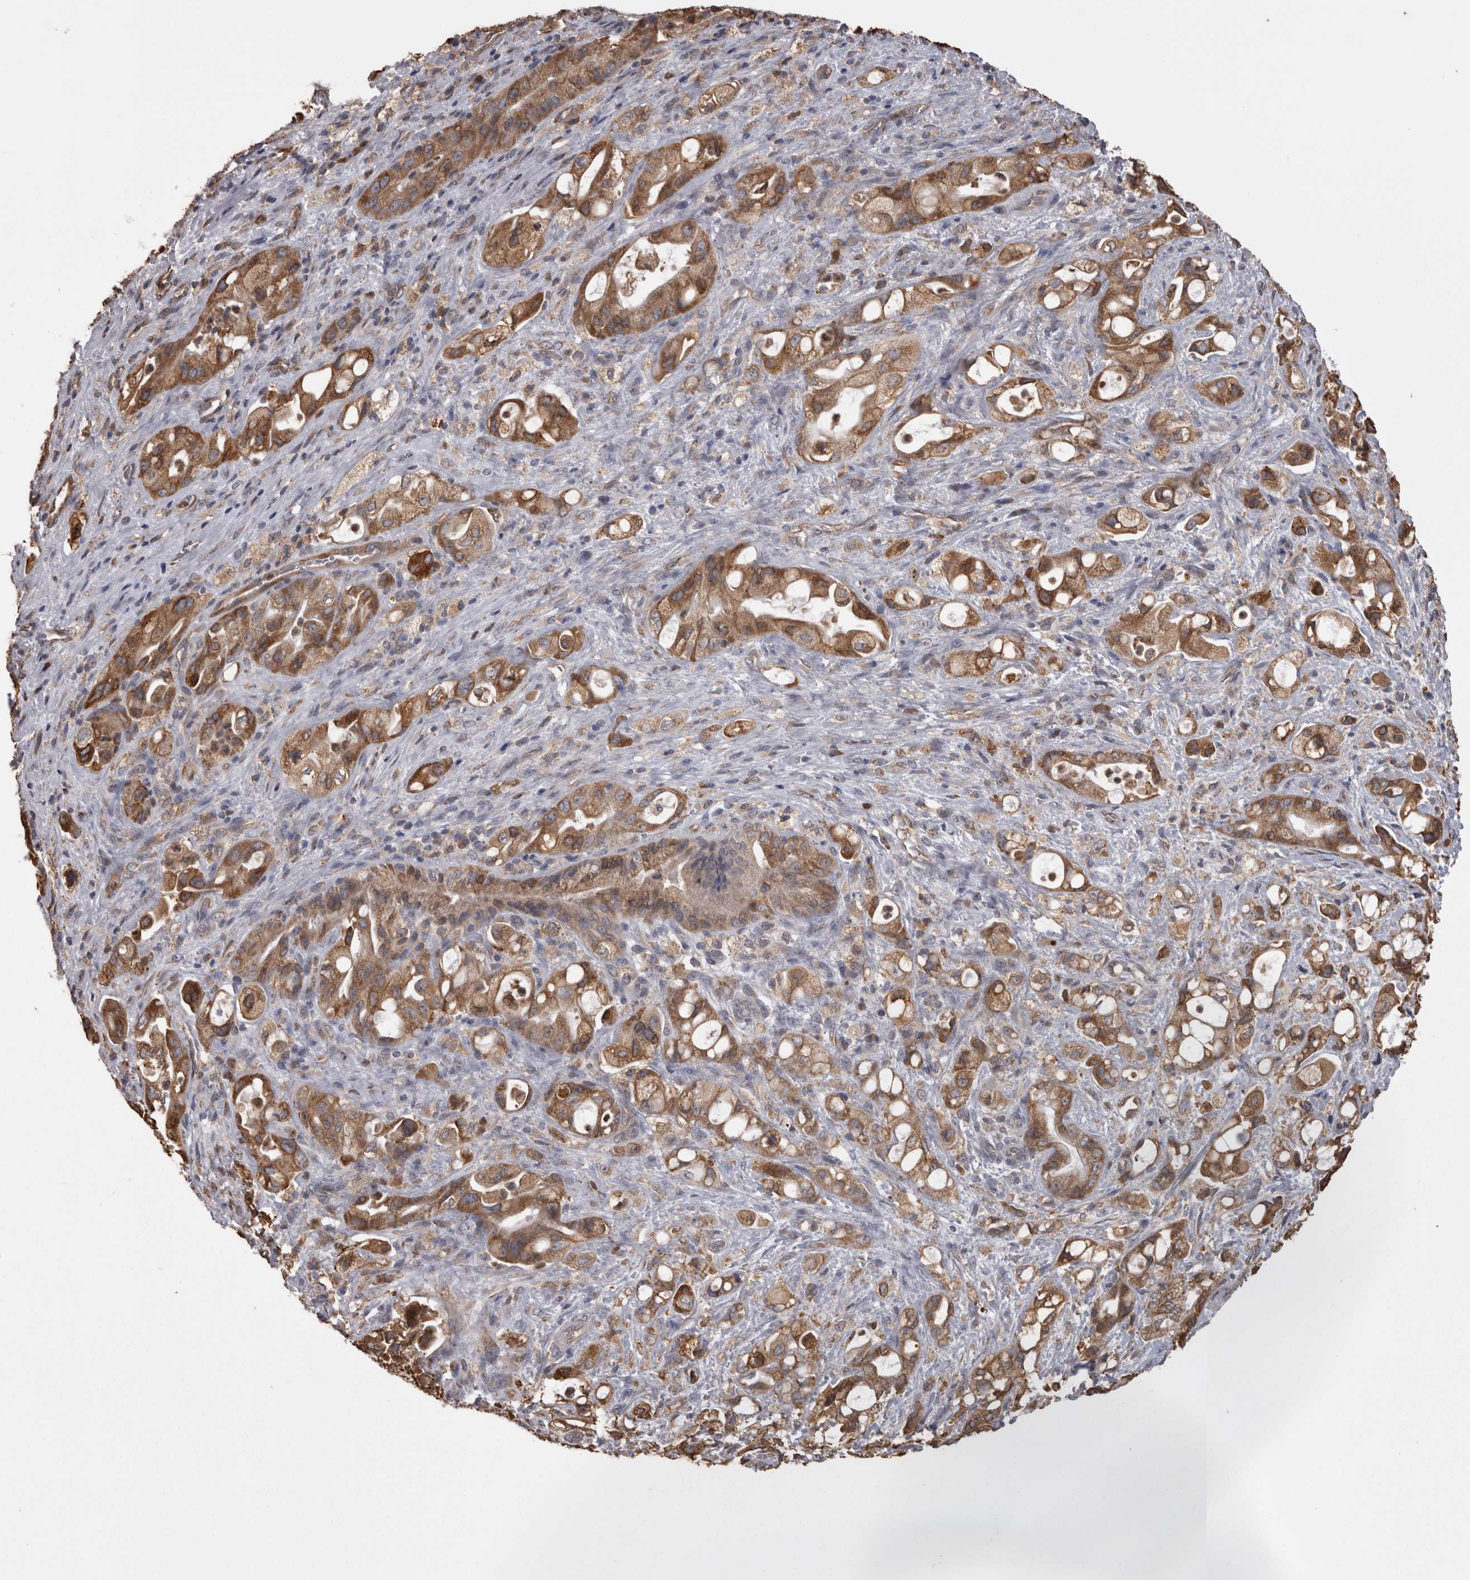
{"staining": {"intensity": "moderate", "quantity": ">75%", "location": "cytoplasmic/membranous"}, "tissue": "pancreatic cancer", "cell_type": "Tumor cells", "image_type": "cancer", "snomed": [{"axis": "morphology", "description": "Adenocarcinoma, NOS"}, {"axis": "topography", "description": "Pancreas"}], "caption": "An immunohistochemistry (IHC) image of tumor tissue is shown. Protein staining in brown labels moderate cytoplasmic/membranous positivity in pancreatic cancer within tumor cells.", "gene": "PON2", "patient": {"sex": "male", "age": 79}}